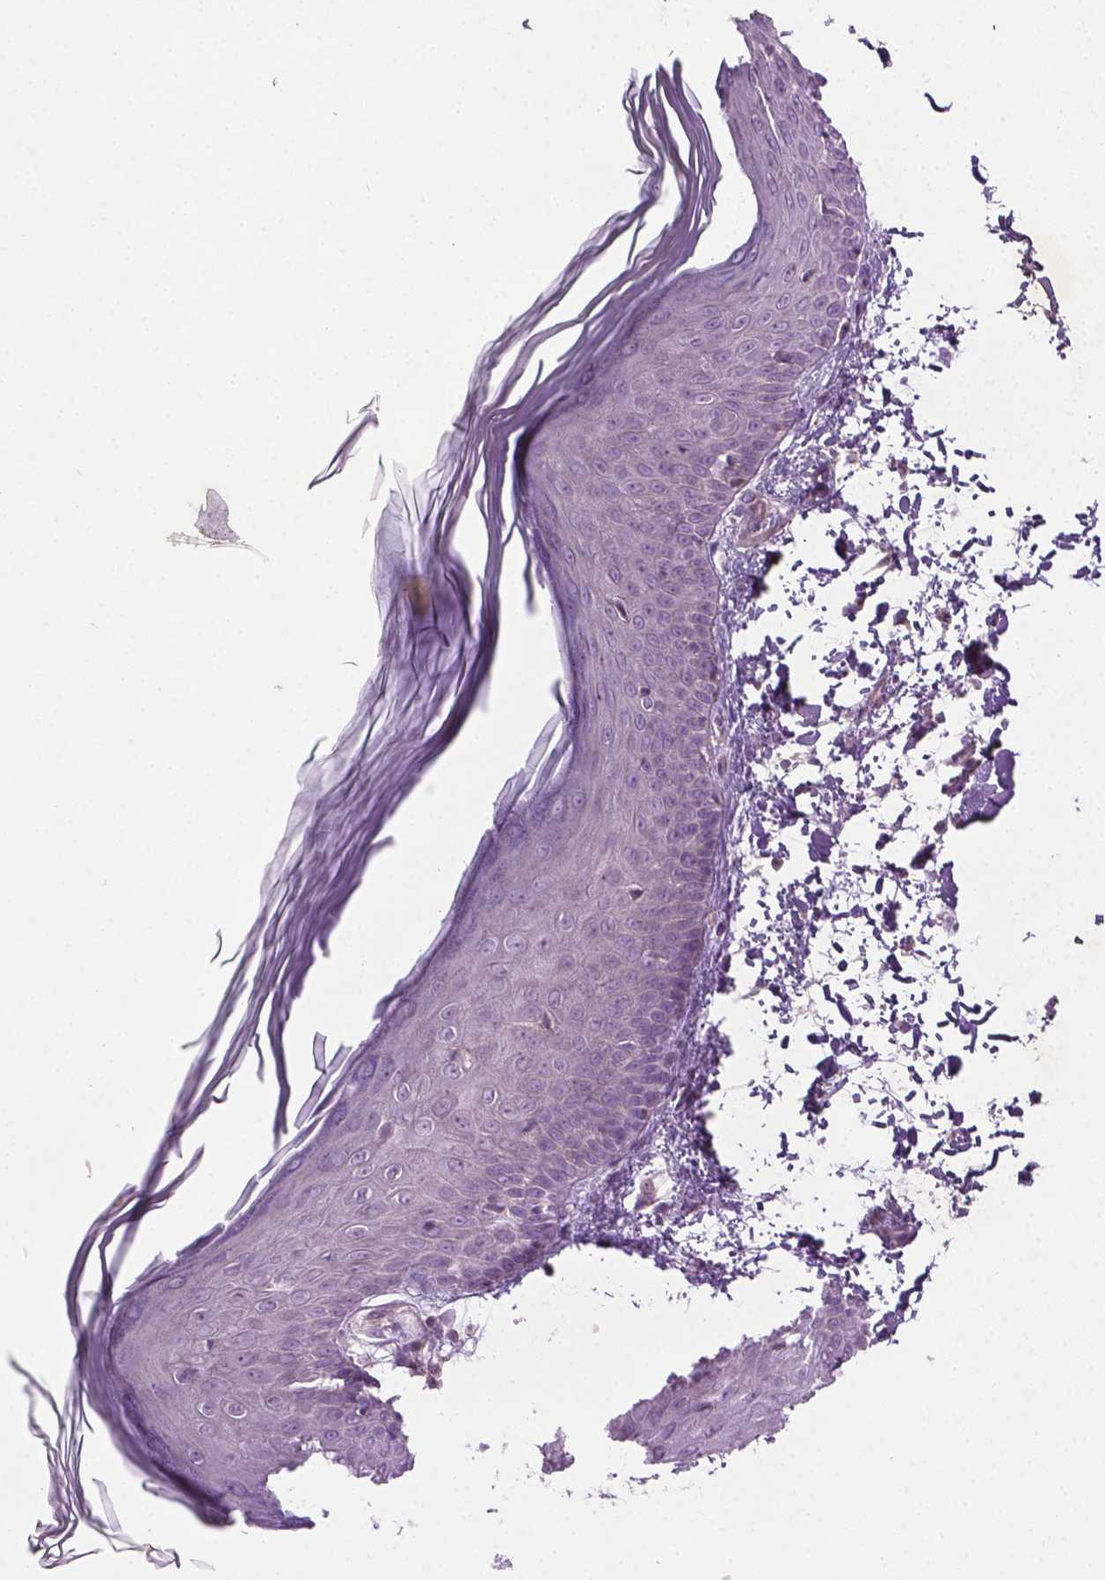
{"staining": {"intensity": "negative", "quantity": "none", "location": "none"}, "tissue": "skin", "cell_type": "Fibroblasts", "image_type": "normal", "snomed": [{"axis": "morphology", "description": "Normal tissue, NOS"}, {"axis": "topography", "description": "Skin"}], "caption": "The histopathology image shows no staining of fibroblasts in normal skin. Nuclei are stained in blue.", "gene": "TCHP", "patient": {"sex": "female", "age": 62}}